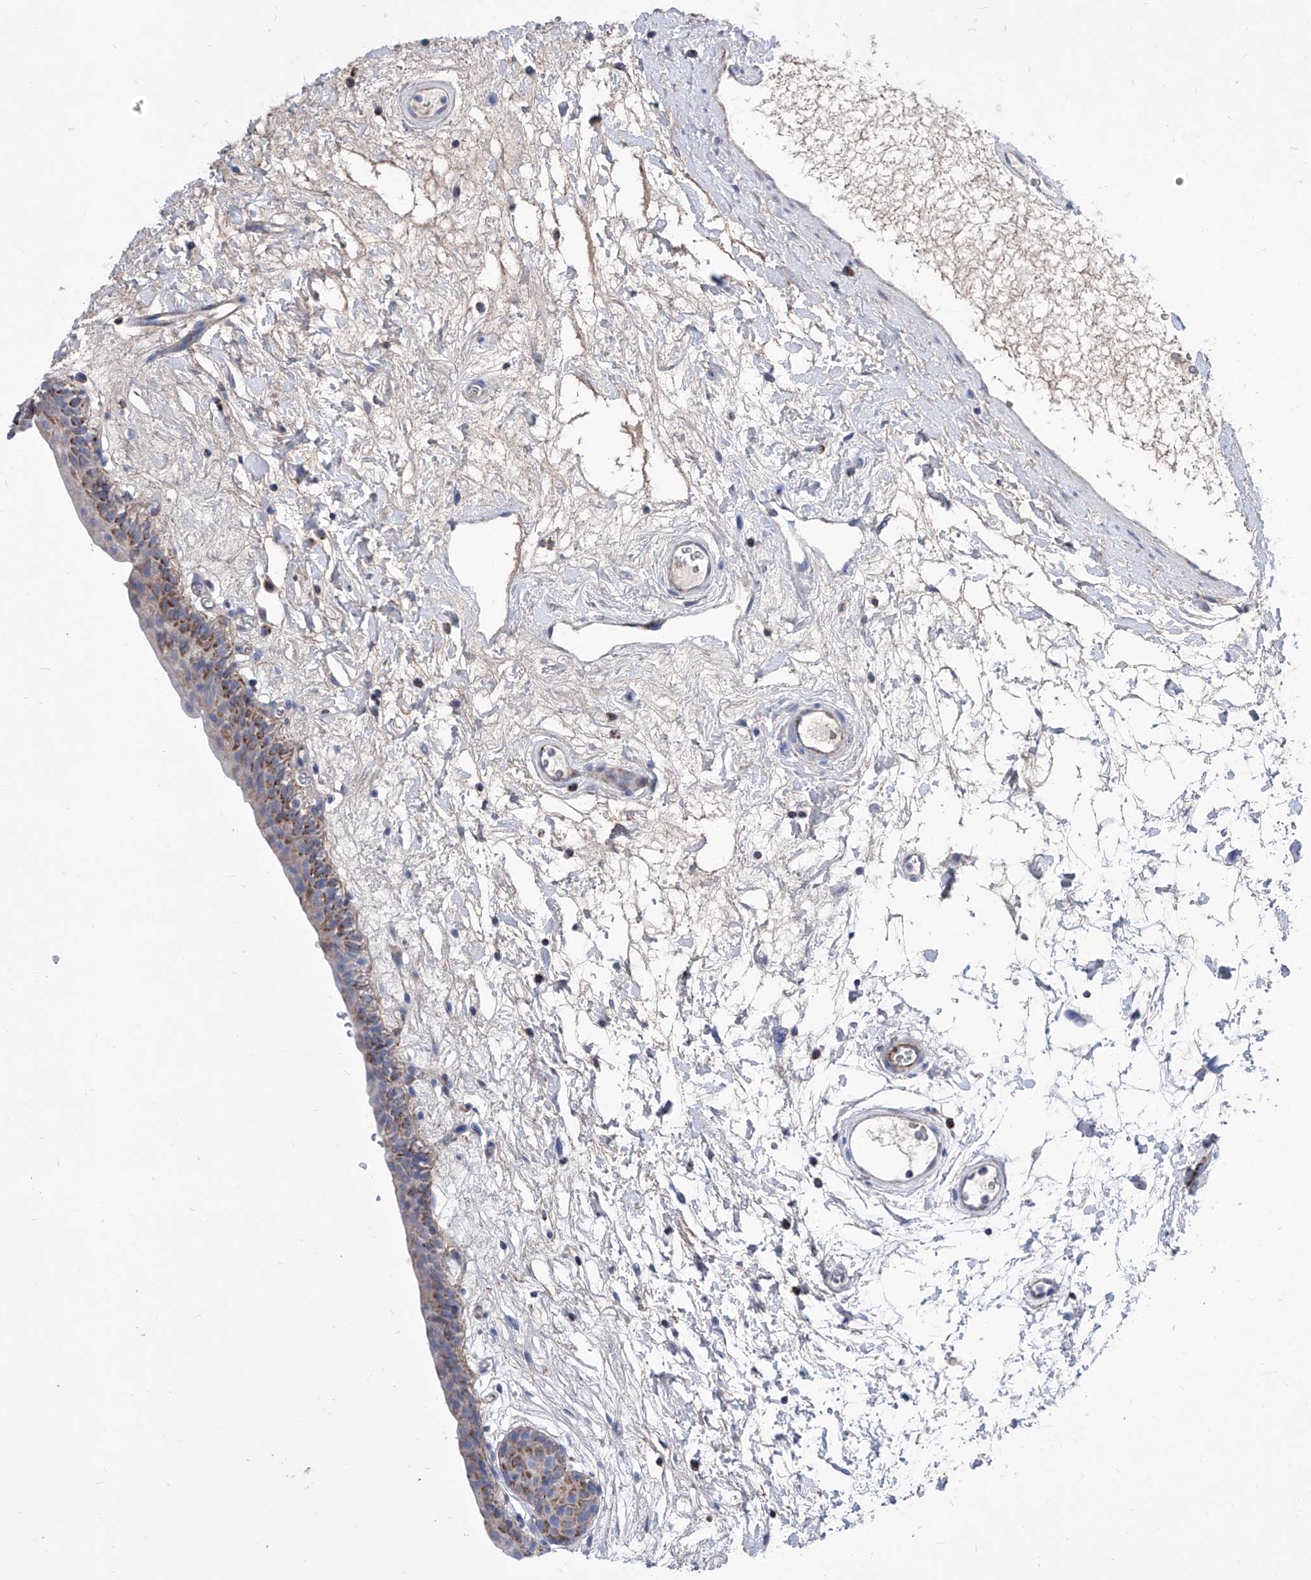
{"staining": {"intensity": "moderate", "quantity": "25%-75%", "location": "cytoplasmic/membranous"}, "tissue": "urinary bladder", "cell_type": "Urothelial cells", "image_type": "normal", "snomed": [{"axis": "morphology", "description": "Normal tissue, NOS"}, {"axis": "topography", "description": "Urinary bladder"}], "caption": "Brown immunohistochemical staining in benign urinary bladder demonstrates moderate cytoplasmic/membranous expression in about 25%-75% of urothelial cells.", "gene": "SRBD1", "patient": {"sex": "male", "age": 83}}